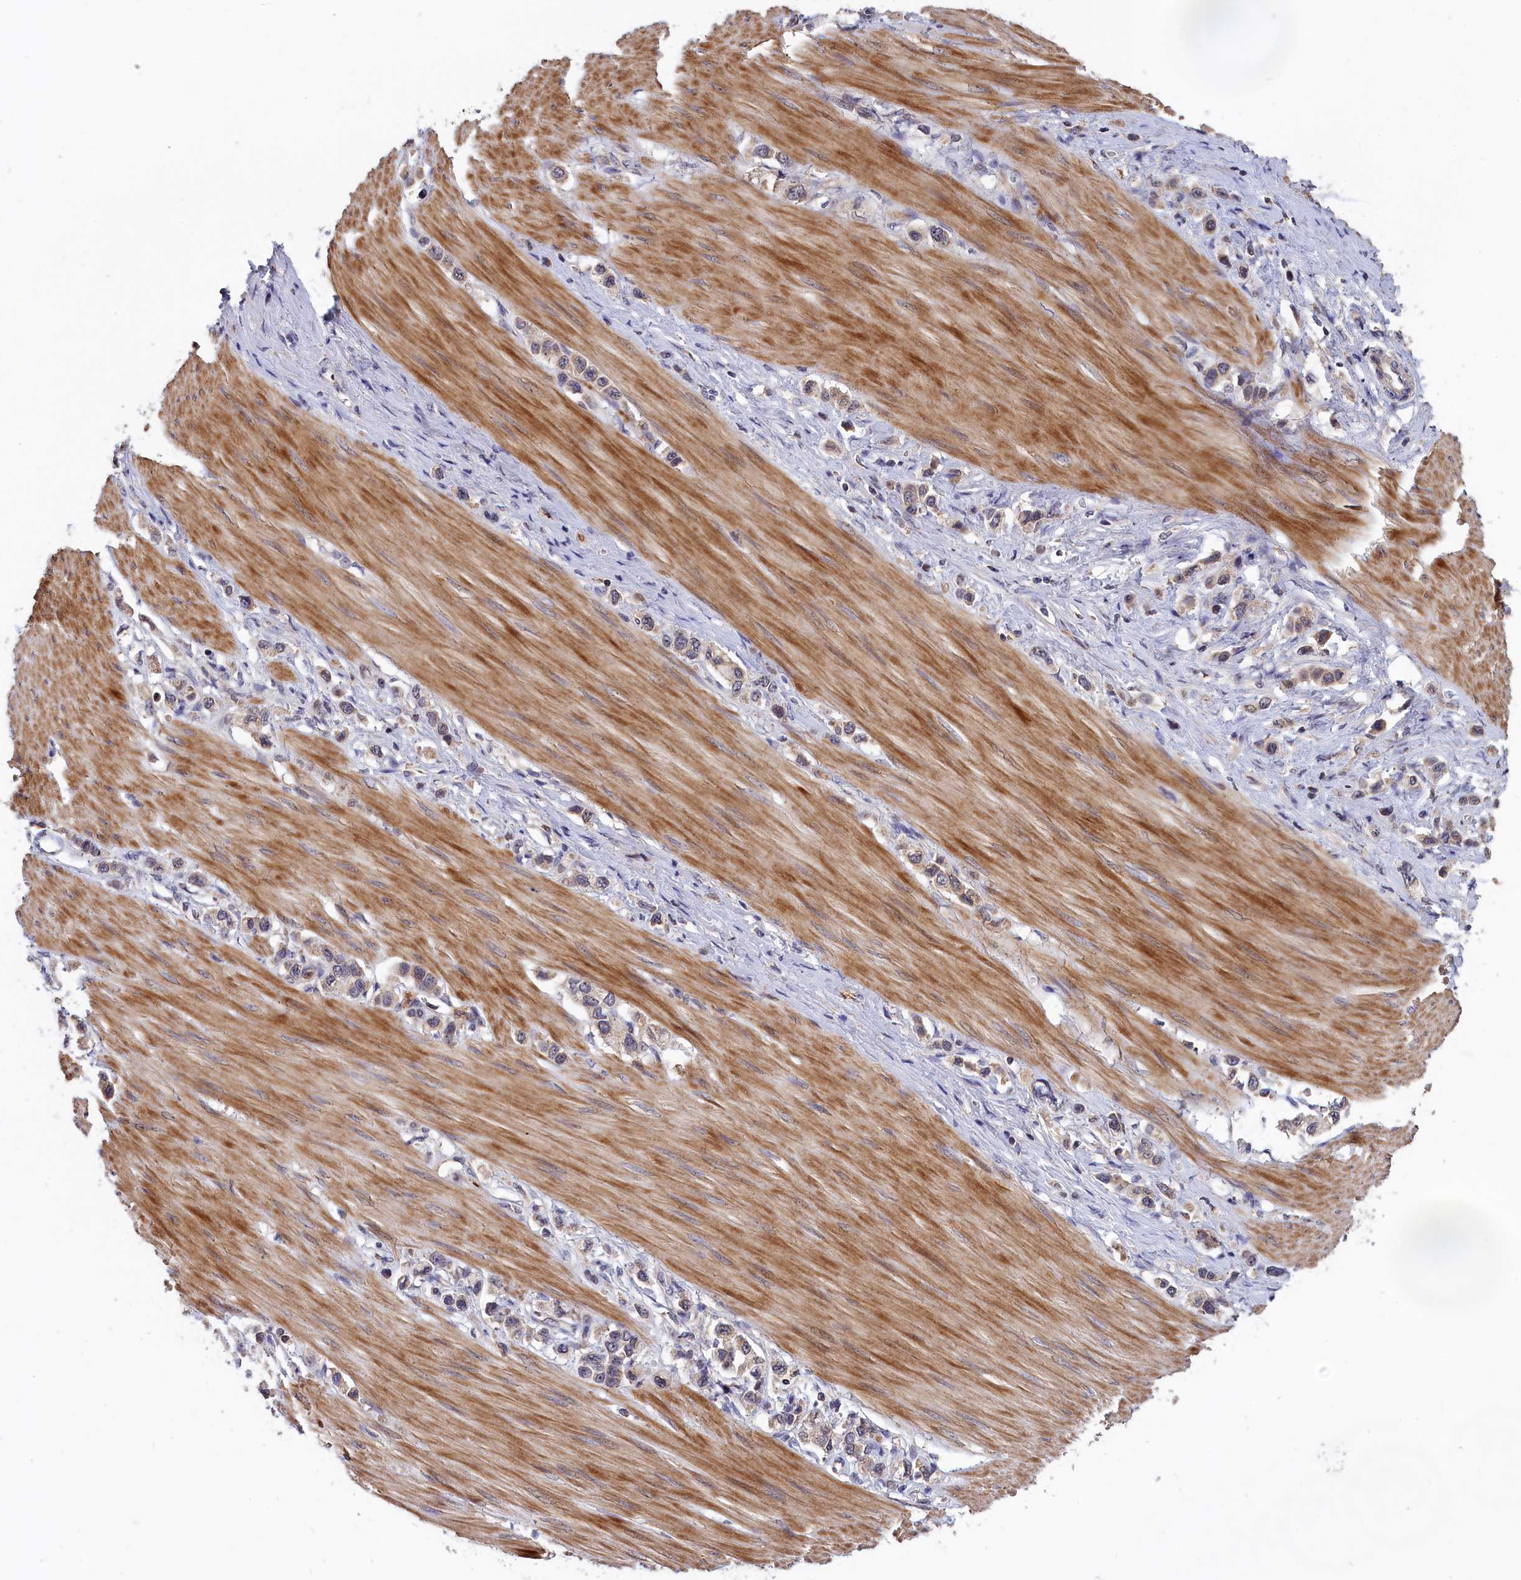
{"staining": {"intensity": "weak", "quantity": "25%-75%", "location": "cytoplasmic/membranous"}, "tissue": "stomach cancer", "cell_type": "Tumor cells", "image_type": "cancer", "snomed": [{"axis": "morphology", "description": "Adenocarcinoma, NOS"}, {"axis": "topography", "description": "Stomach"}], "caption": "Immunohistochemistry (IHC) (DAB (3,3'-diaminobenzidine)) staining of stomach cancer (adenocarcinoma) reveals weak cytoplasmic/membranous protein positivity in approximately 25%-75% of tumor cells.", "gene": "EPB41L4B", "patient": {"sex": "female", "age": 65}}